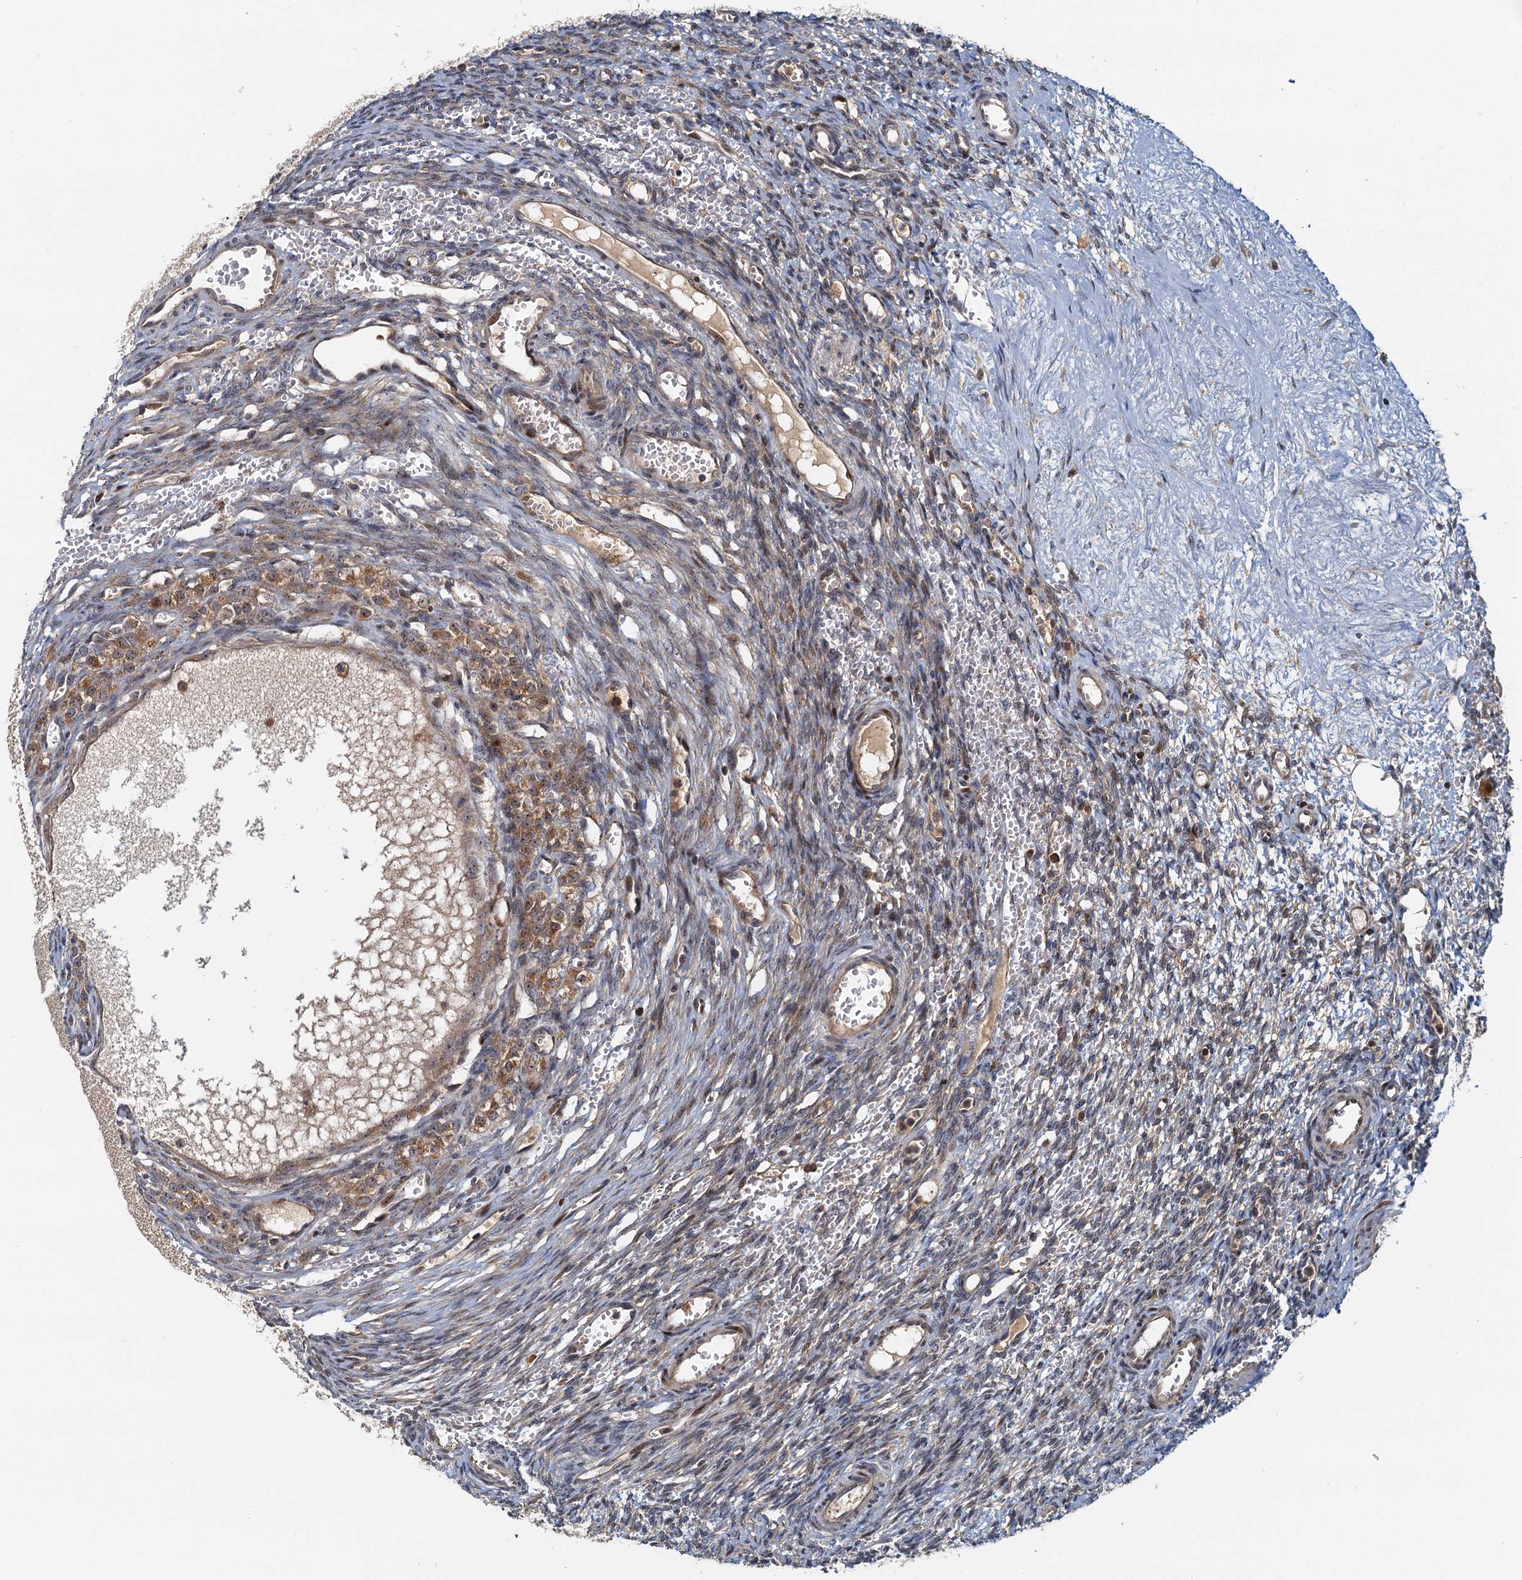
{"staining": {"intensity": "weak", "quantity": ">75%", "location": "cytoplasmic/membranous"}, "tissue": "ovary", "cell_type": "Follicle cells", "image_type": "normal", "snomed": [{"axis": "morphology", "description": "Normal tissue, NOS"}, {"axis": "topography", "description": "Ovary"}], "caption": "Immunohistochemistry (IHC) of unremarkable human ovary exhibits low levels of weak cytoplasmic/membranous expression in approximately >75% of follicle cells.", "gene": "TOLLIP", "patient": {"sex": "female", "age": 39}}